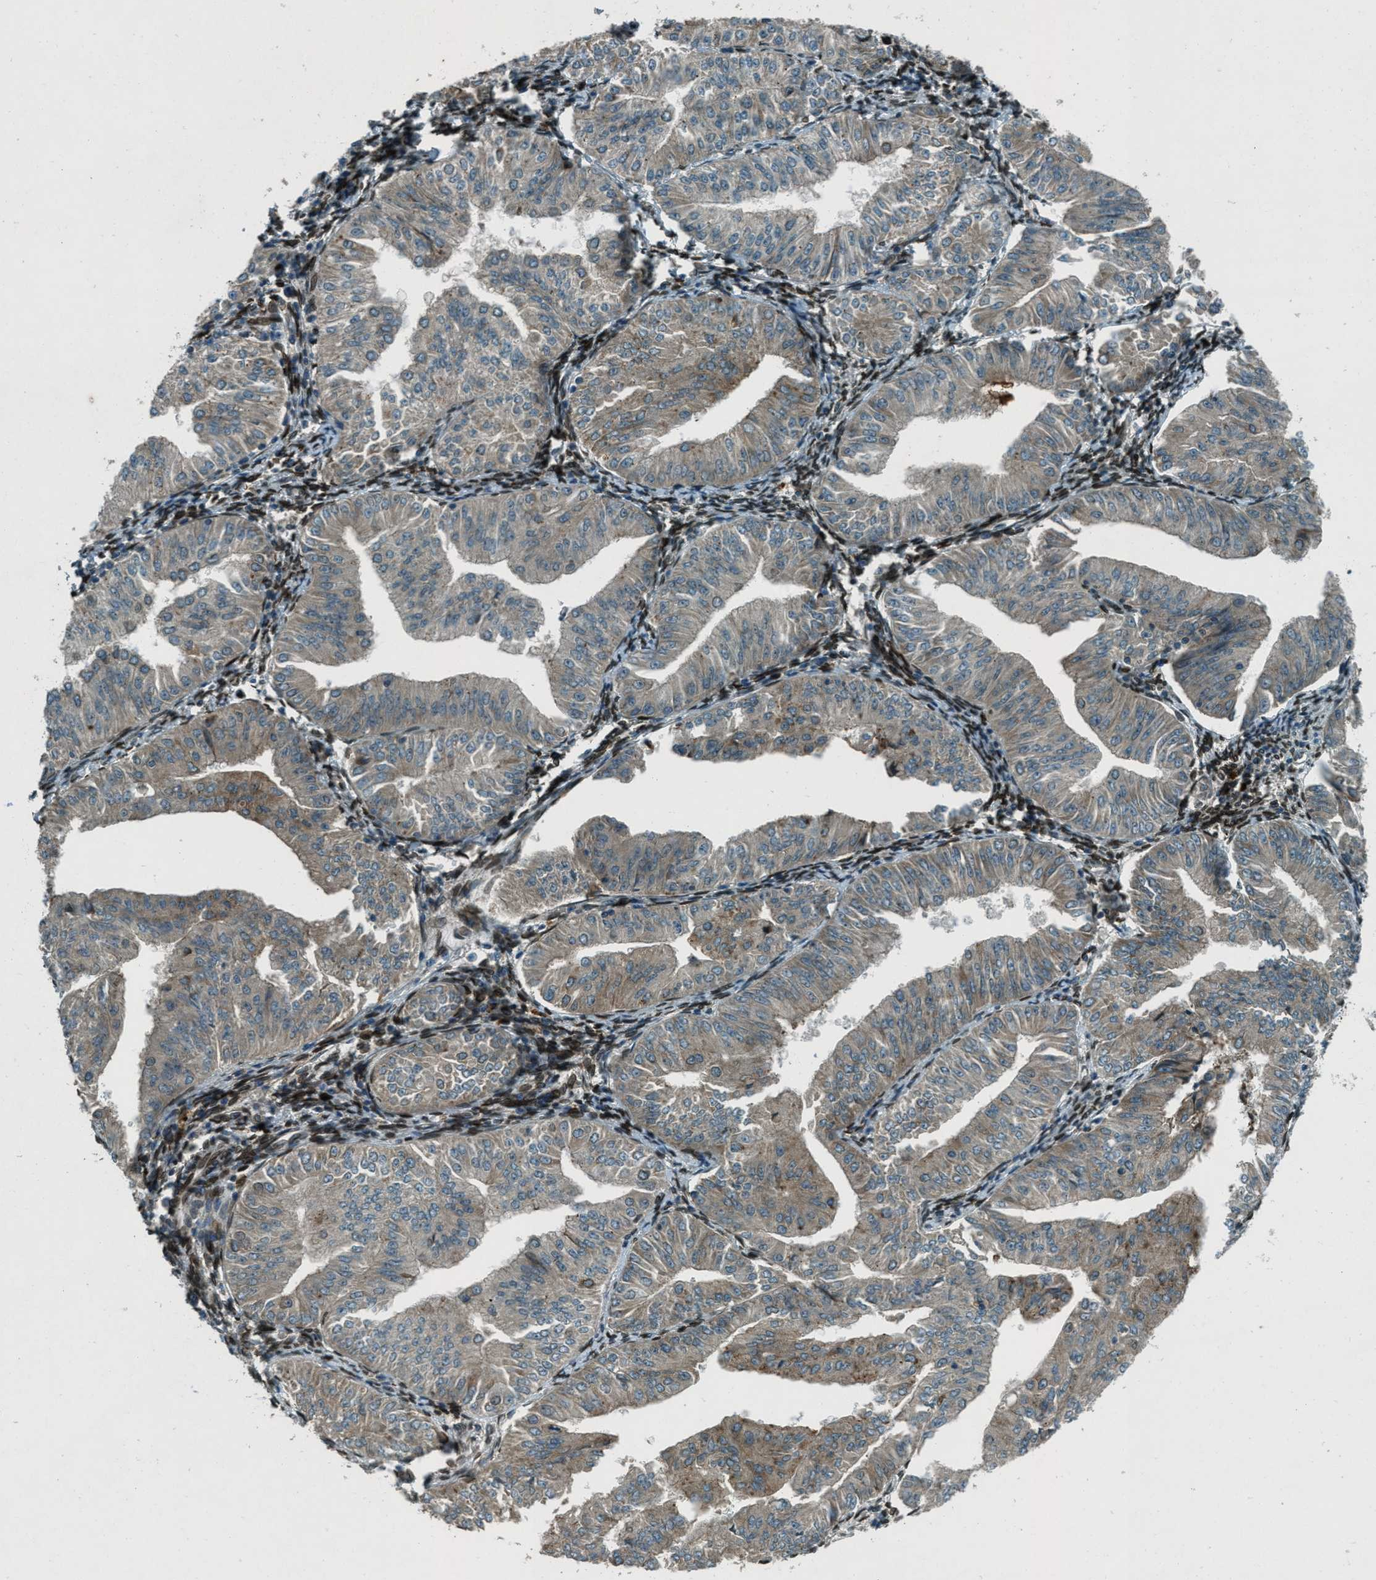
{"staining": {"intensity": "moderate", "quantity": ">75%", "location": "cytoplasmic/membranous"}, "tissue": "endometrial cancer", "cell_type": "Tumor cells", "image_type": "cancer", "snomed": [{"axis": "morphology", "description": "Normal tissue, NOS"}, {"axis": "morphology", "description": "Adenocarcinoma, NOS"}, {"axis": "topography", "description": "Endometrium"}], "caption": "Tumor cells show medium levels of moderate cytoplasmic/membranous staining in about >75% of cells in human adenocarcinoma (endometrial).", "gene": "LEMD2", "patient": {"sex": "female", "age": 53}}